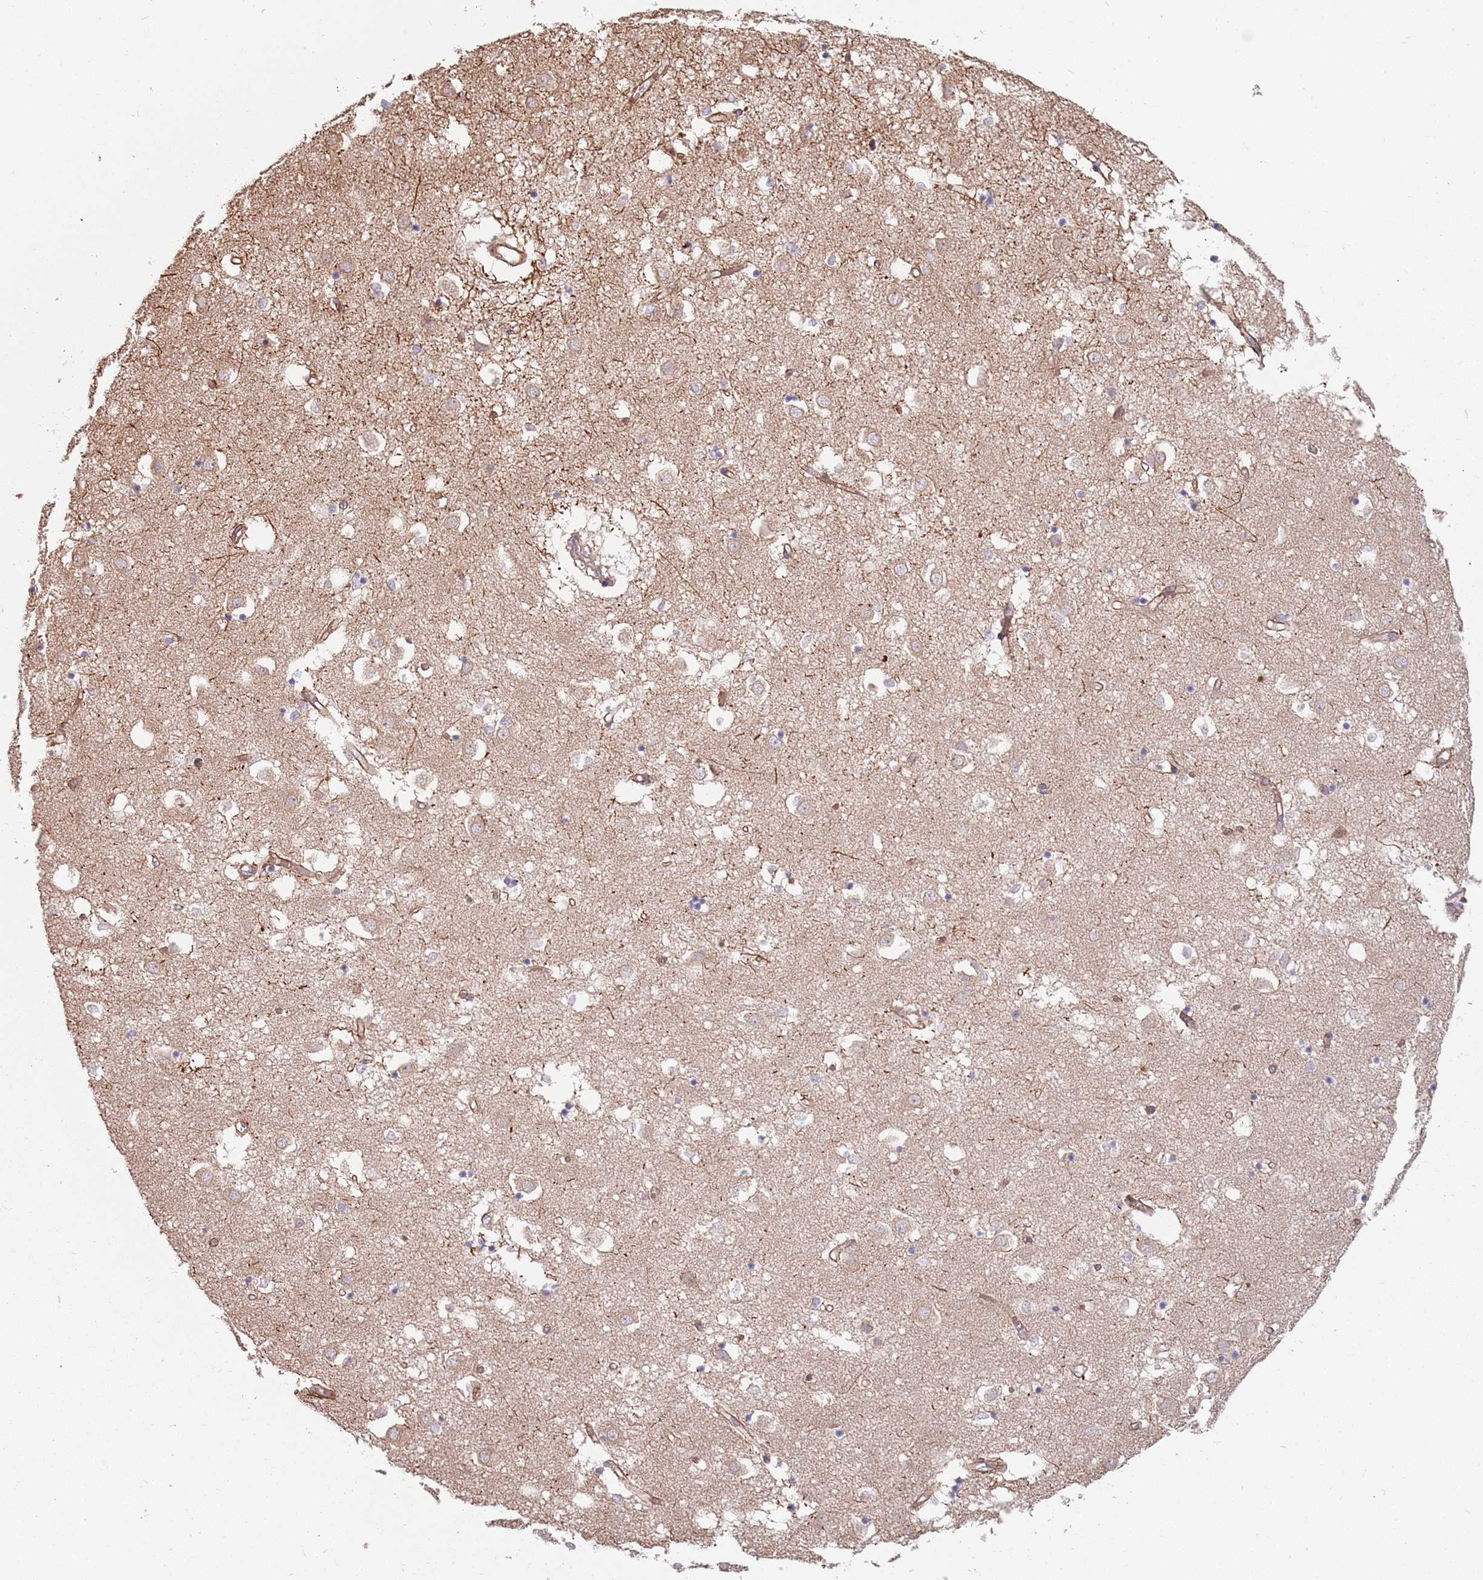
{"staining": {"intensity": "moderate", "quantity": "<25%", "location": "cytoplasmic/membranous"}, "tissue": "caudate", "cell_type": "Glial cells", "image_type": "normal", "snomed": [{"axis": "morphology", "description": "Normal tissue, NOS"}, {"axis": "topography", "description": "Lateral ventricle wall"}], "caption": "The image displays immunohistochemical staining of normal caudate. There is moderate cytoplasmic/membranous expression is seen in about <25% of glial cells.", "gene": "SPDL1", "patient": {"sex": "male", "age": 70}}